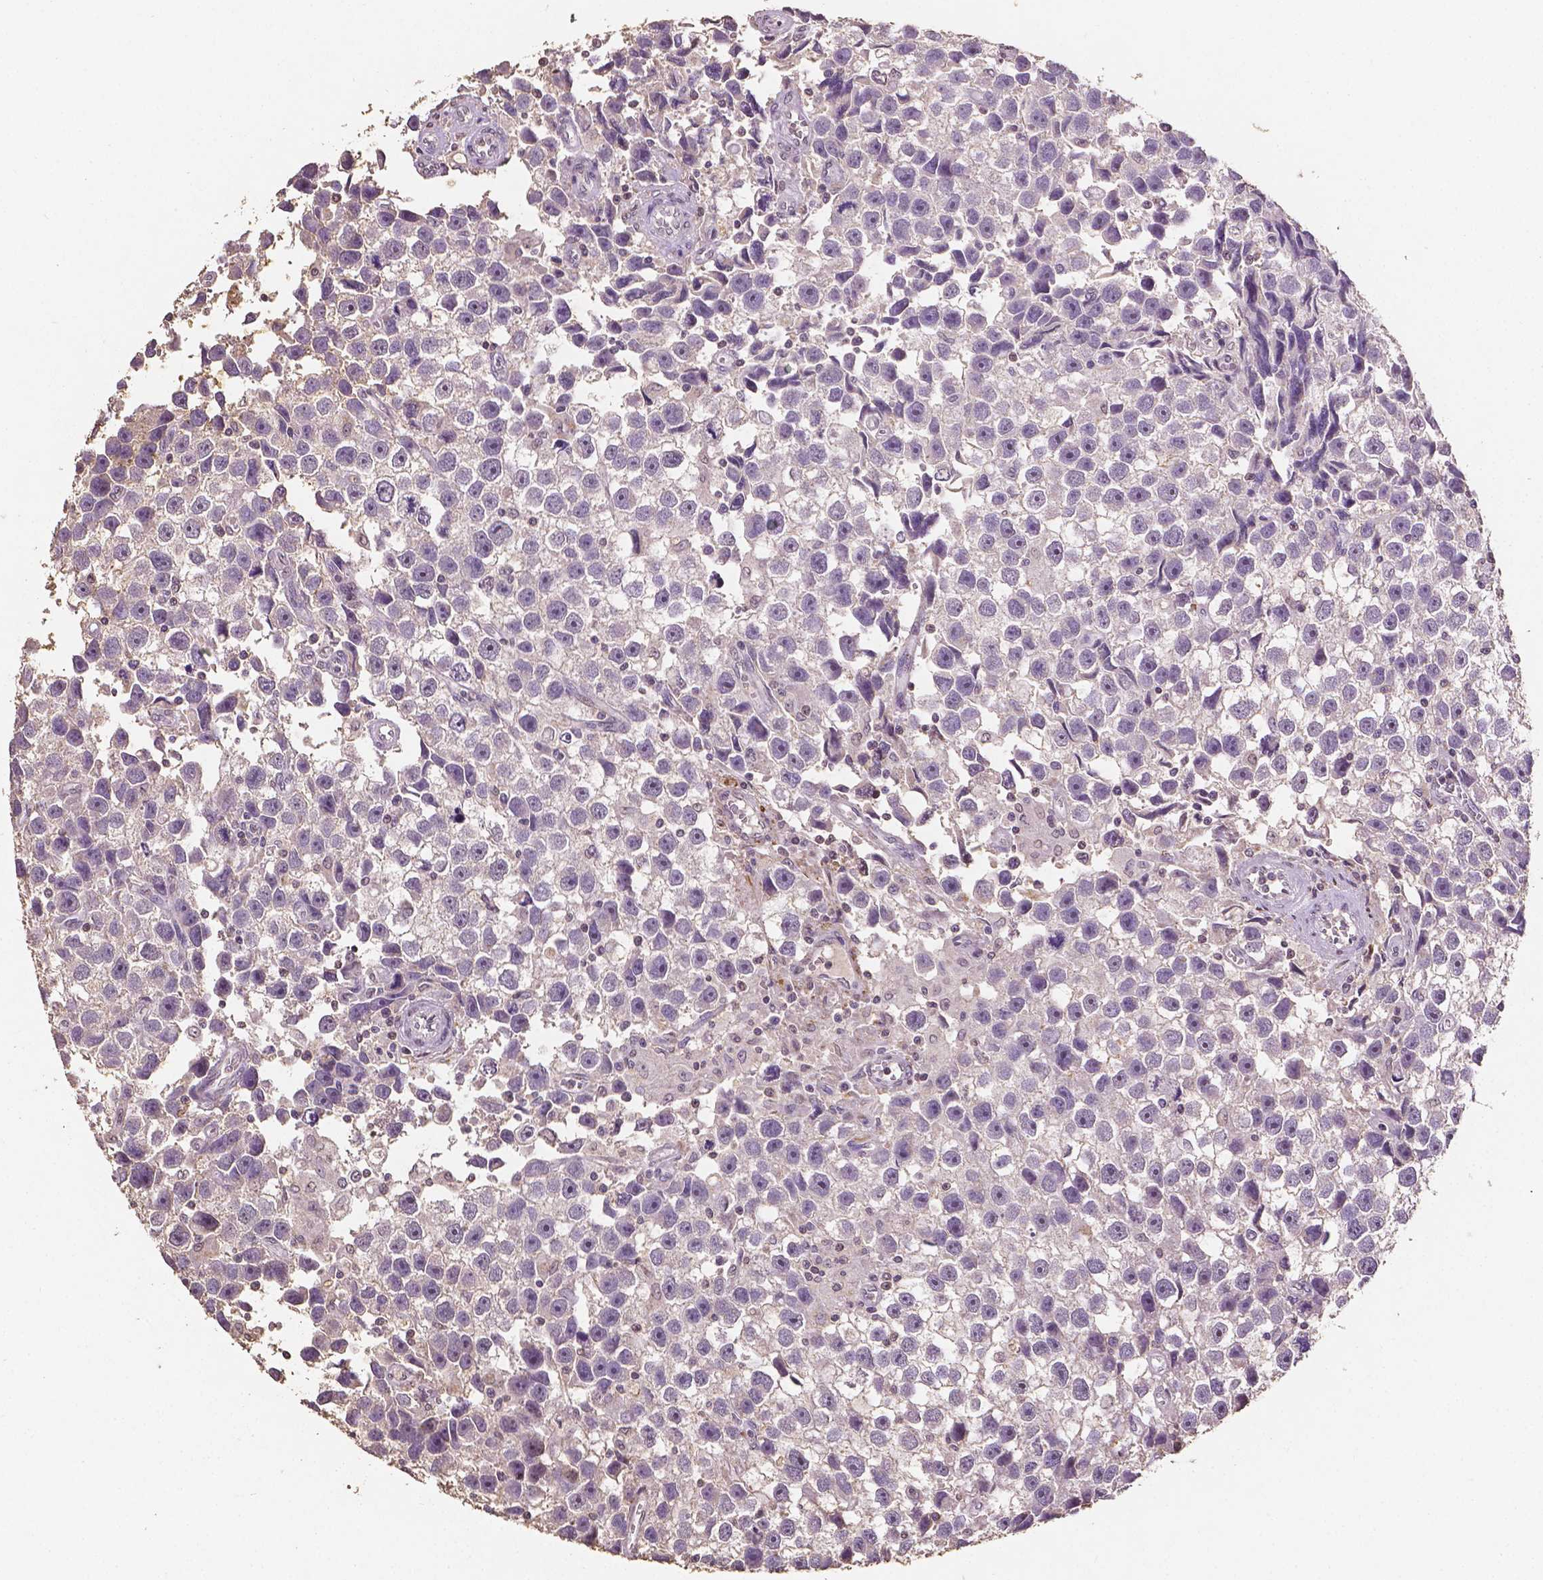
{"staining": {"intensity": "negative", "quantity": "none", "location": "none"}, "tissue": "testis cancer", "cell_type": "Tumor cells", "image_type": "cancer", "snomed": [{"axis": "morphology", "description": "Seminoma, NOS"}, {"axis": "topography", "description": "Testis"}], "caption": "Tumor cells are negative for protein expression in human seminoma (testis).", "gene": "DCN", "patient": {"sex": "male", "age": 43}}